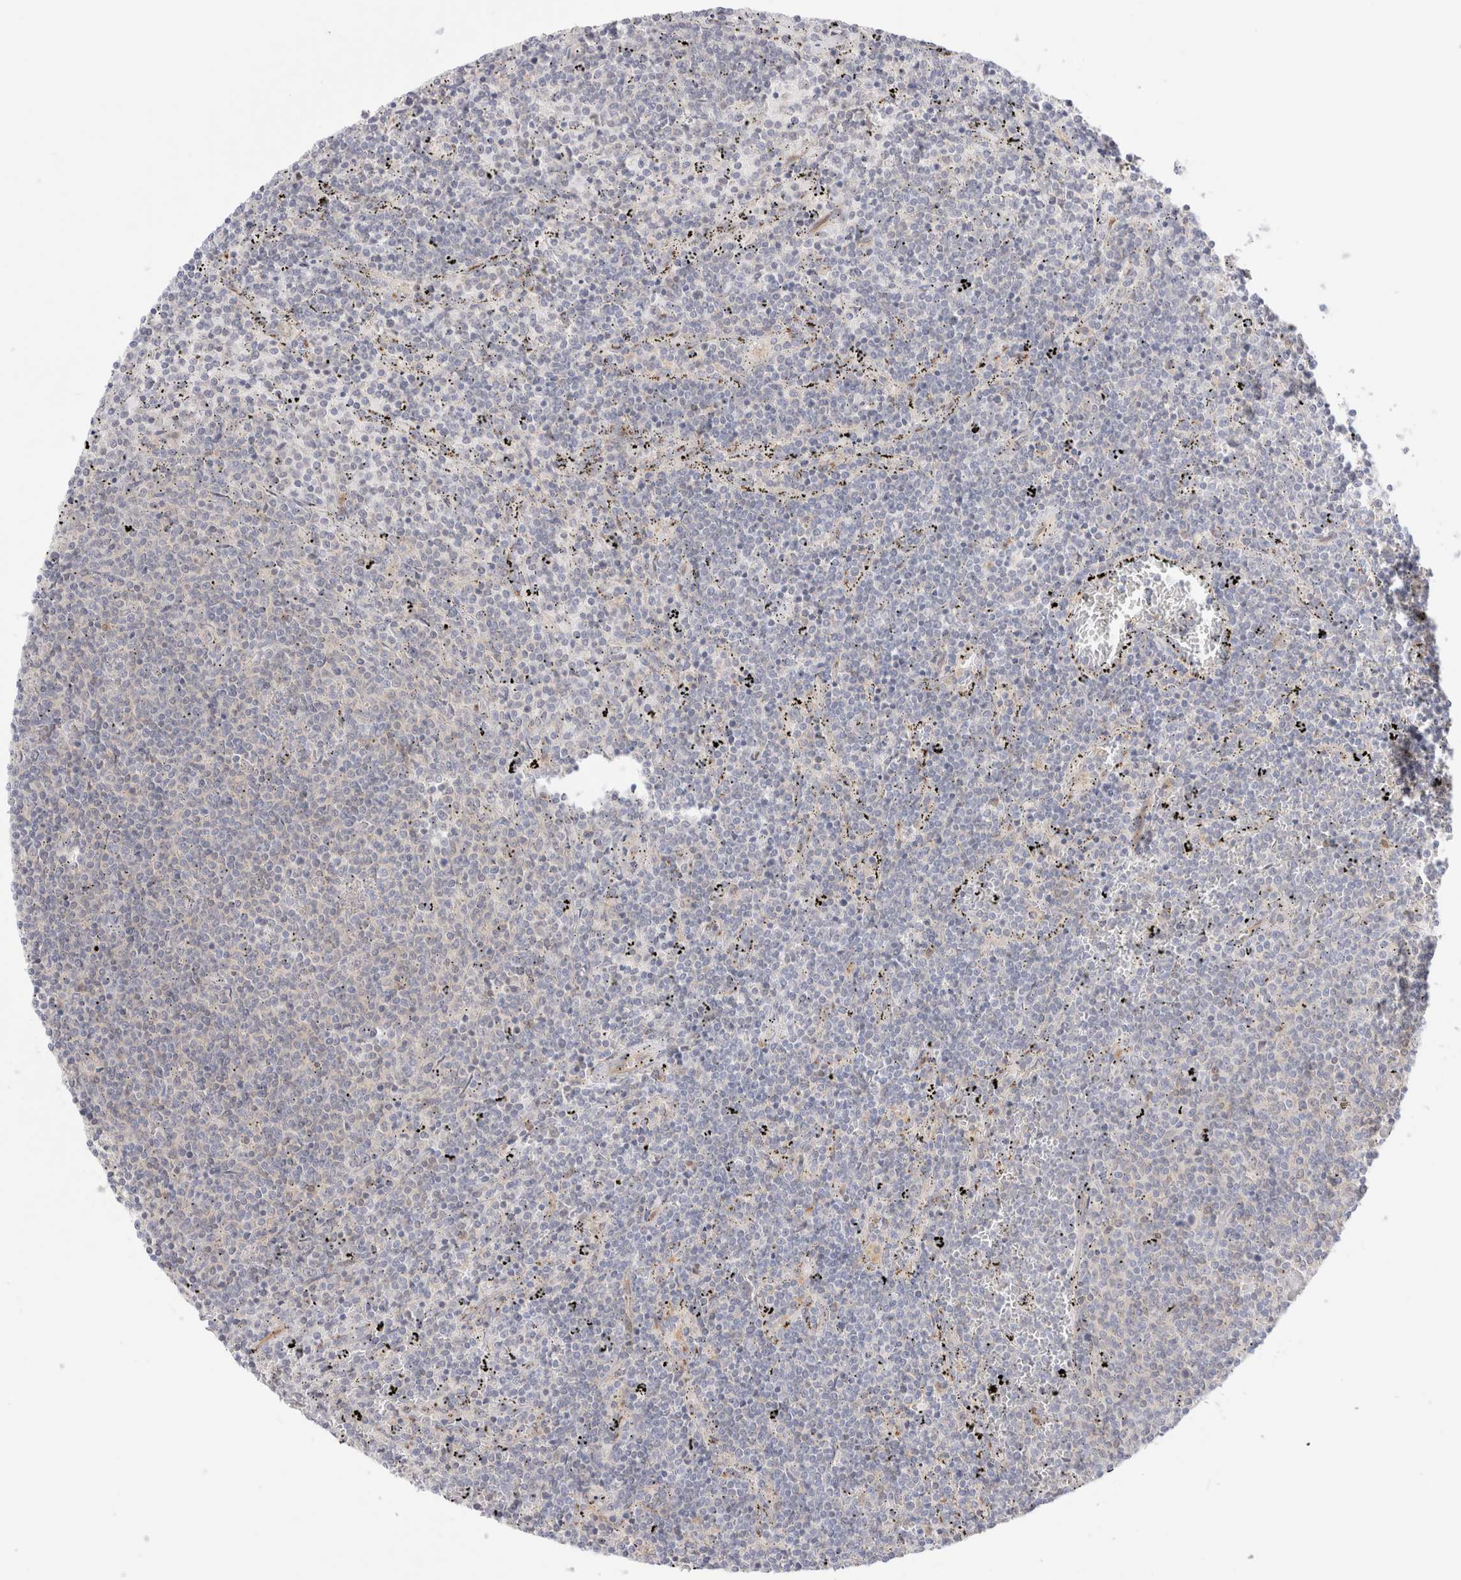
{"staining": {"intensity": "negative", "quantity": "none", "location": "none"}, "tissue": "lymphoma", "cell_type": "Tumor cells", "image_type": "cancer", "snomed": [{"axis": "morphology", "description": "Malignant lymphoma, non-Hodgkin's type, Low grade"}, {"axis": "topography", "description": "Spleen"}], "caption": "The immunohistochemistry (IHC) photomicrograph has no significant staining in tumor cells of low-grade malignant lymphoma, non-Hodgkin's type tissue. (DAB immunohistochemistry visualized using brightfield microscopy, high magnification).", "gene": "EFCAB13", "patient": {"sex": "female", "age": 50}}